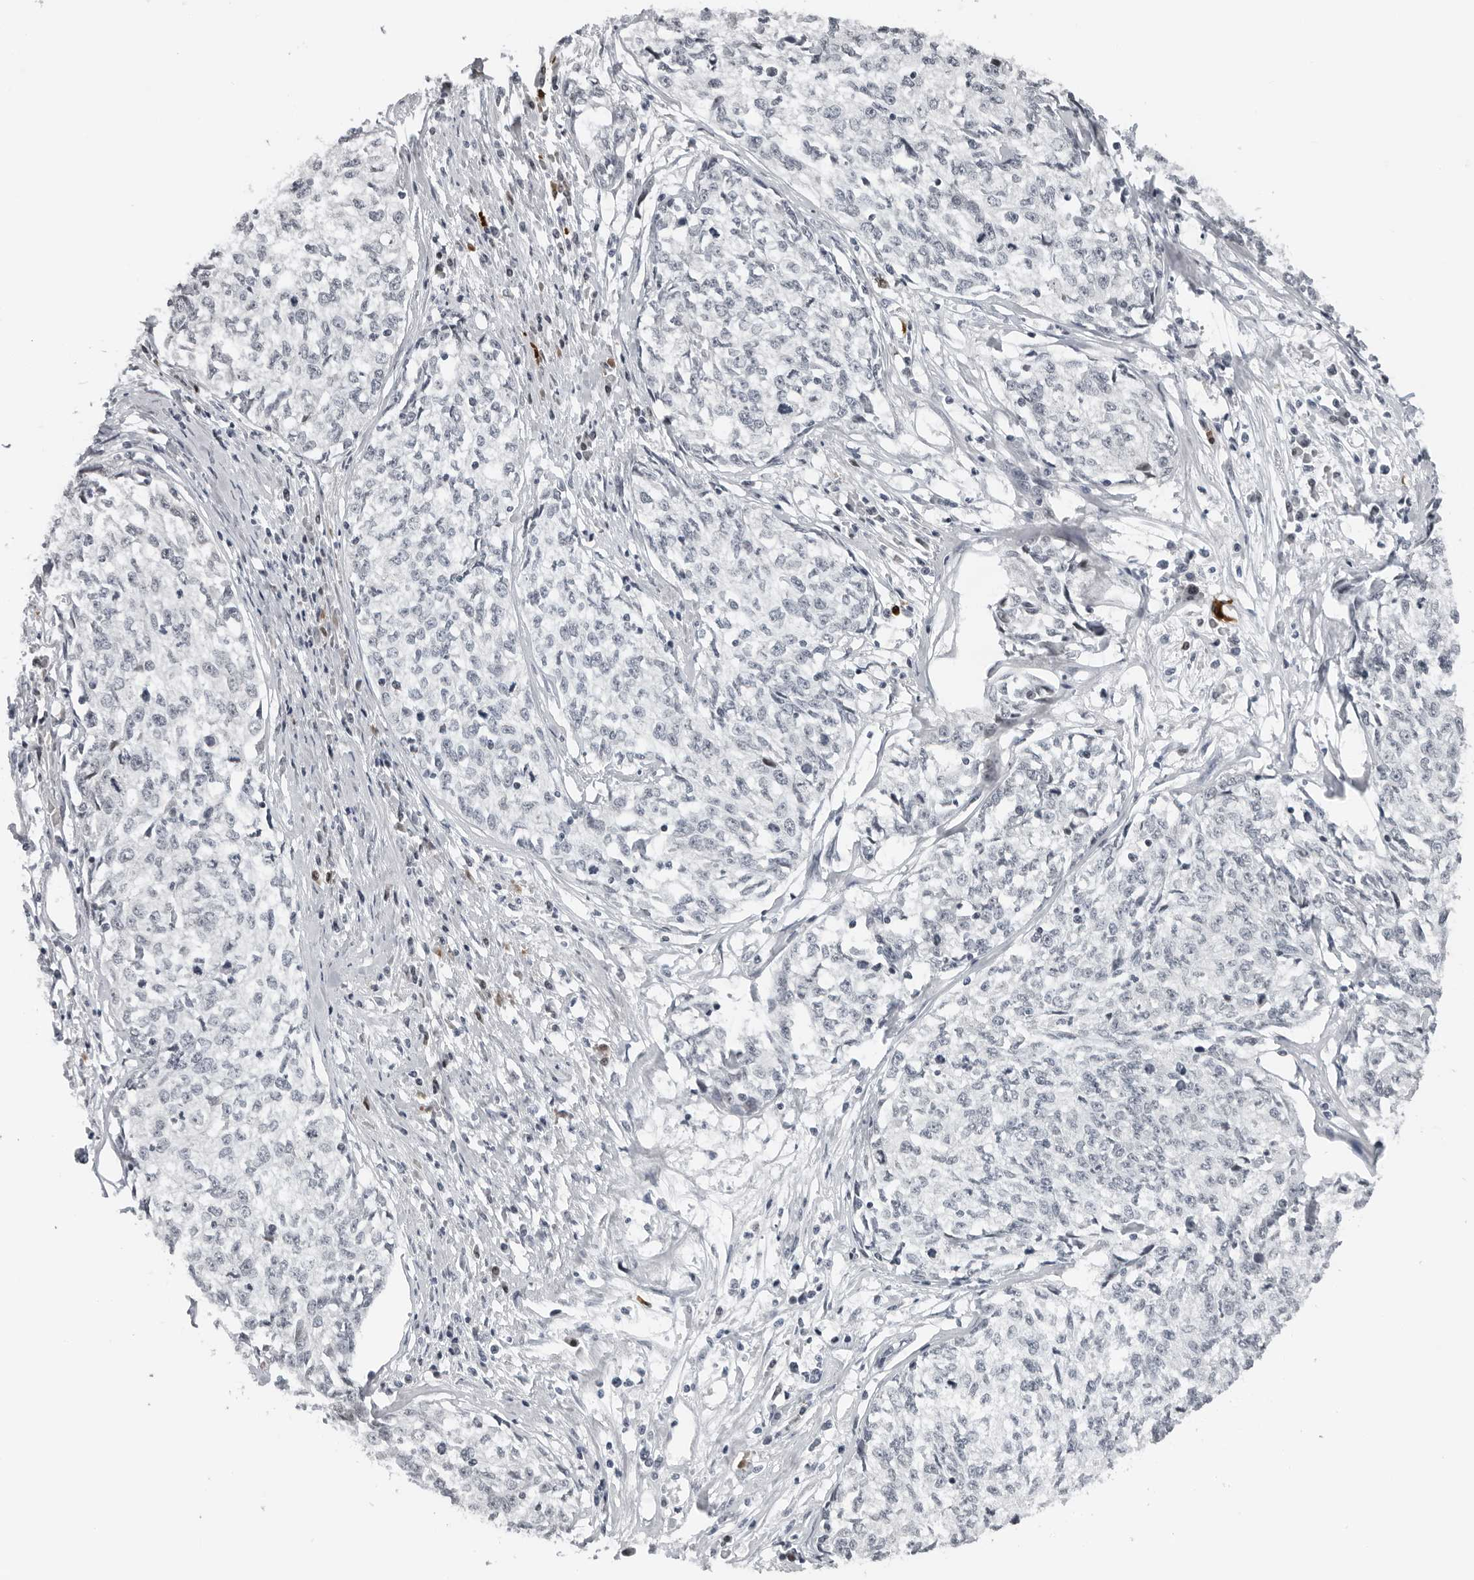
{"staining": {"intensity": "negative", "quantity": "none", "location": "none"}, "tissue": "cervical cancer", "cell_type": "Tumor cells", "image_type": "cancer", "snomed": [{"axis": "morphology", "description": "Squamous cell carcinoma, NOS"}, {"axis": "topography", "description": "Cervix"}], "caption": "The photomicrograph reveals no significant expression in tumor cells of squamous cell carcinoma (cervical).", "gene": "PPP1R42", "patient": {"sex": "female", "age": 57}}